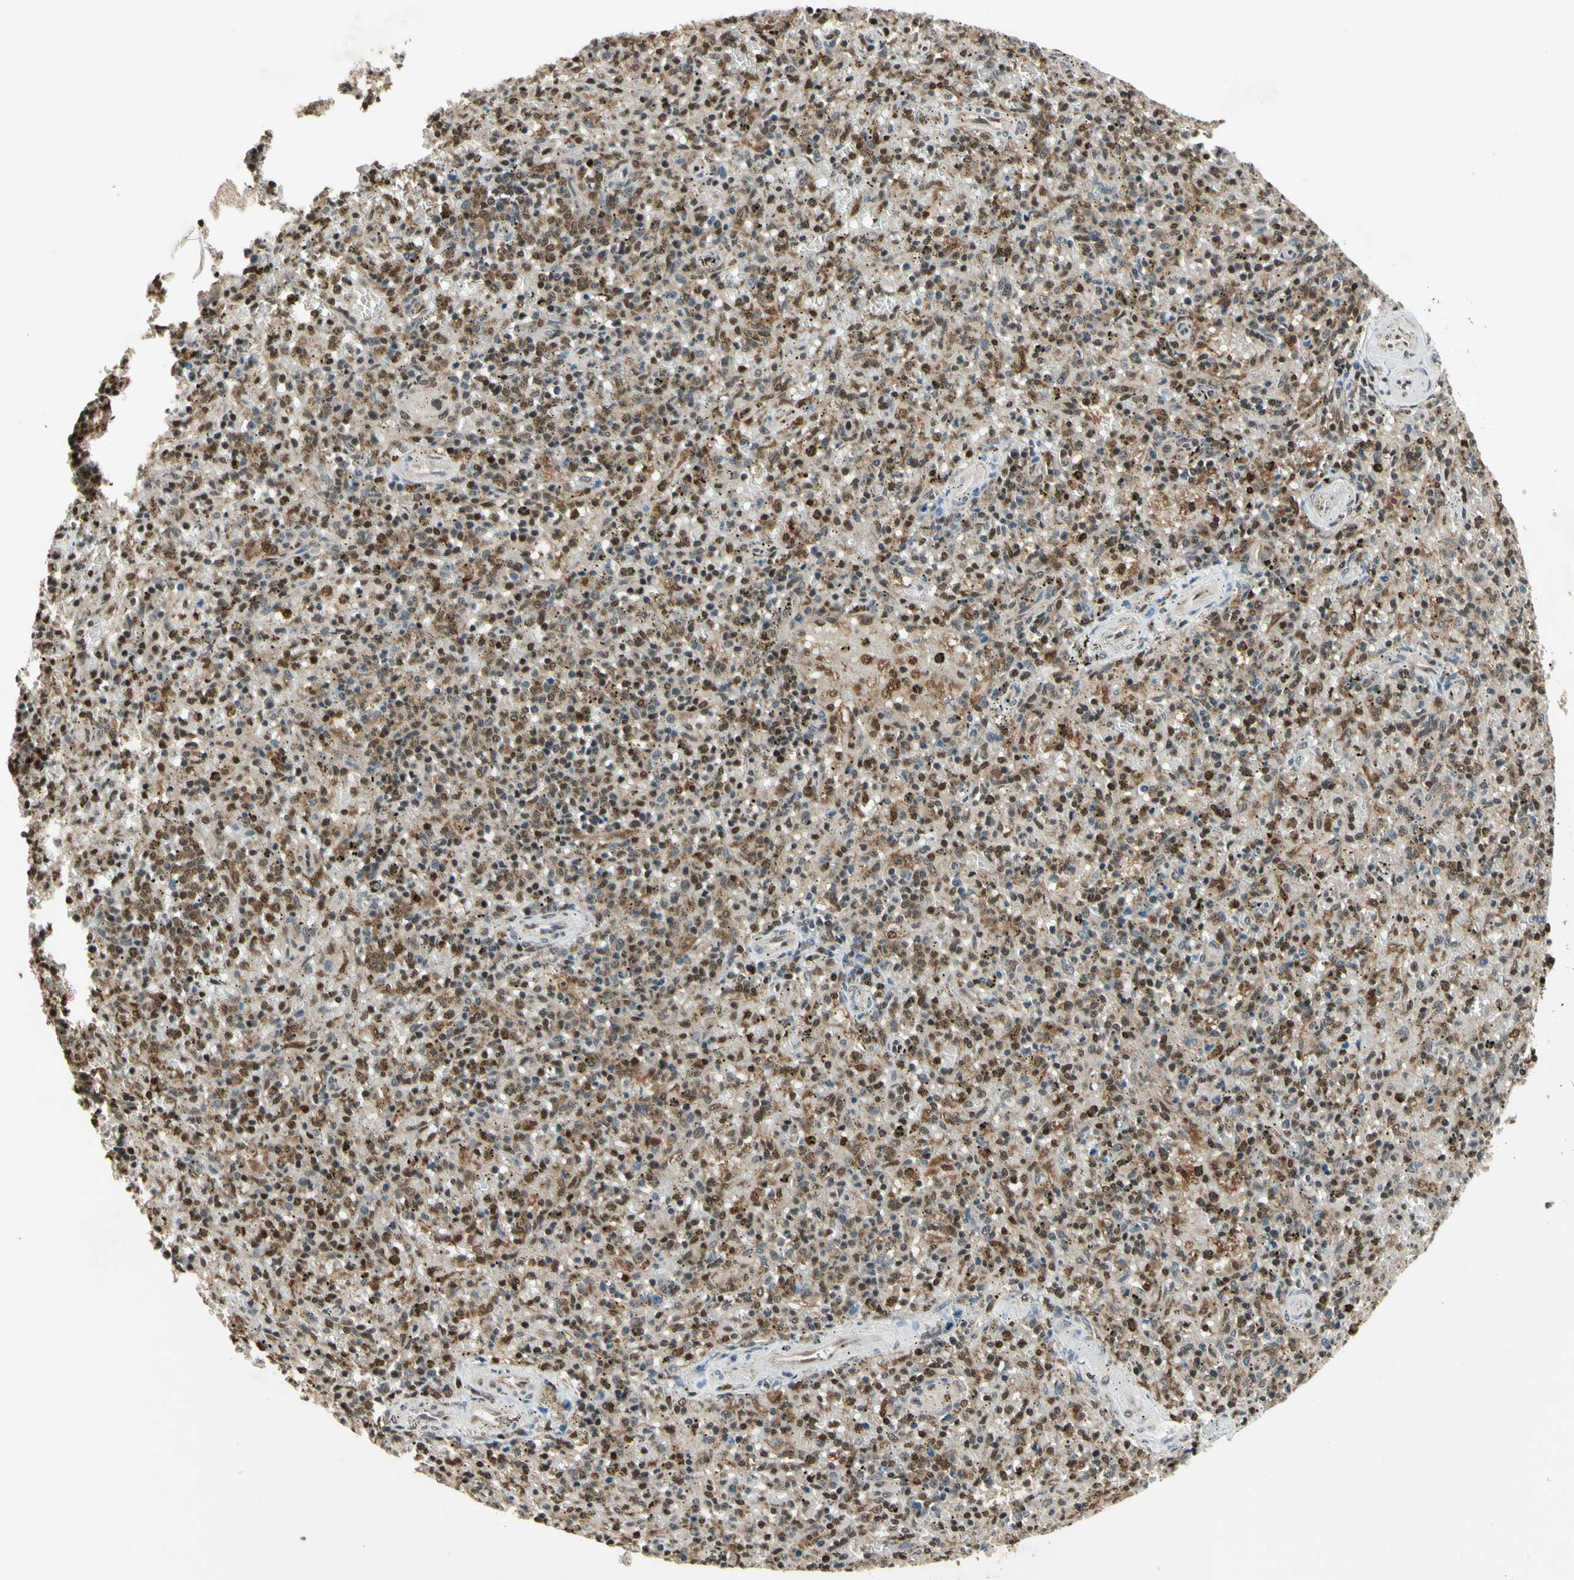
{"staining": {"intensity": "moderate", "quantity": ">75%", "location": "cytoplasmic/membranous,nuclear"}, "tissue": "spleen", "cell_type": "Cells in red pulp", "image_type": "normal", "snomed": [{"axis": "morphology", "description": "Normal tissue, NOS"}, {"axis": "topography", "description": "Spleen"}], "caption": "Protein analysis of normal spleen displays moderate cytoplasmic/membranous,nuclear positivity in about >75% of cells in red pulp. Nuclei are stained in blue.", "gene": "GSR", "patient": {"sex": "male", "age": 72}}